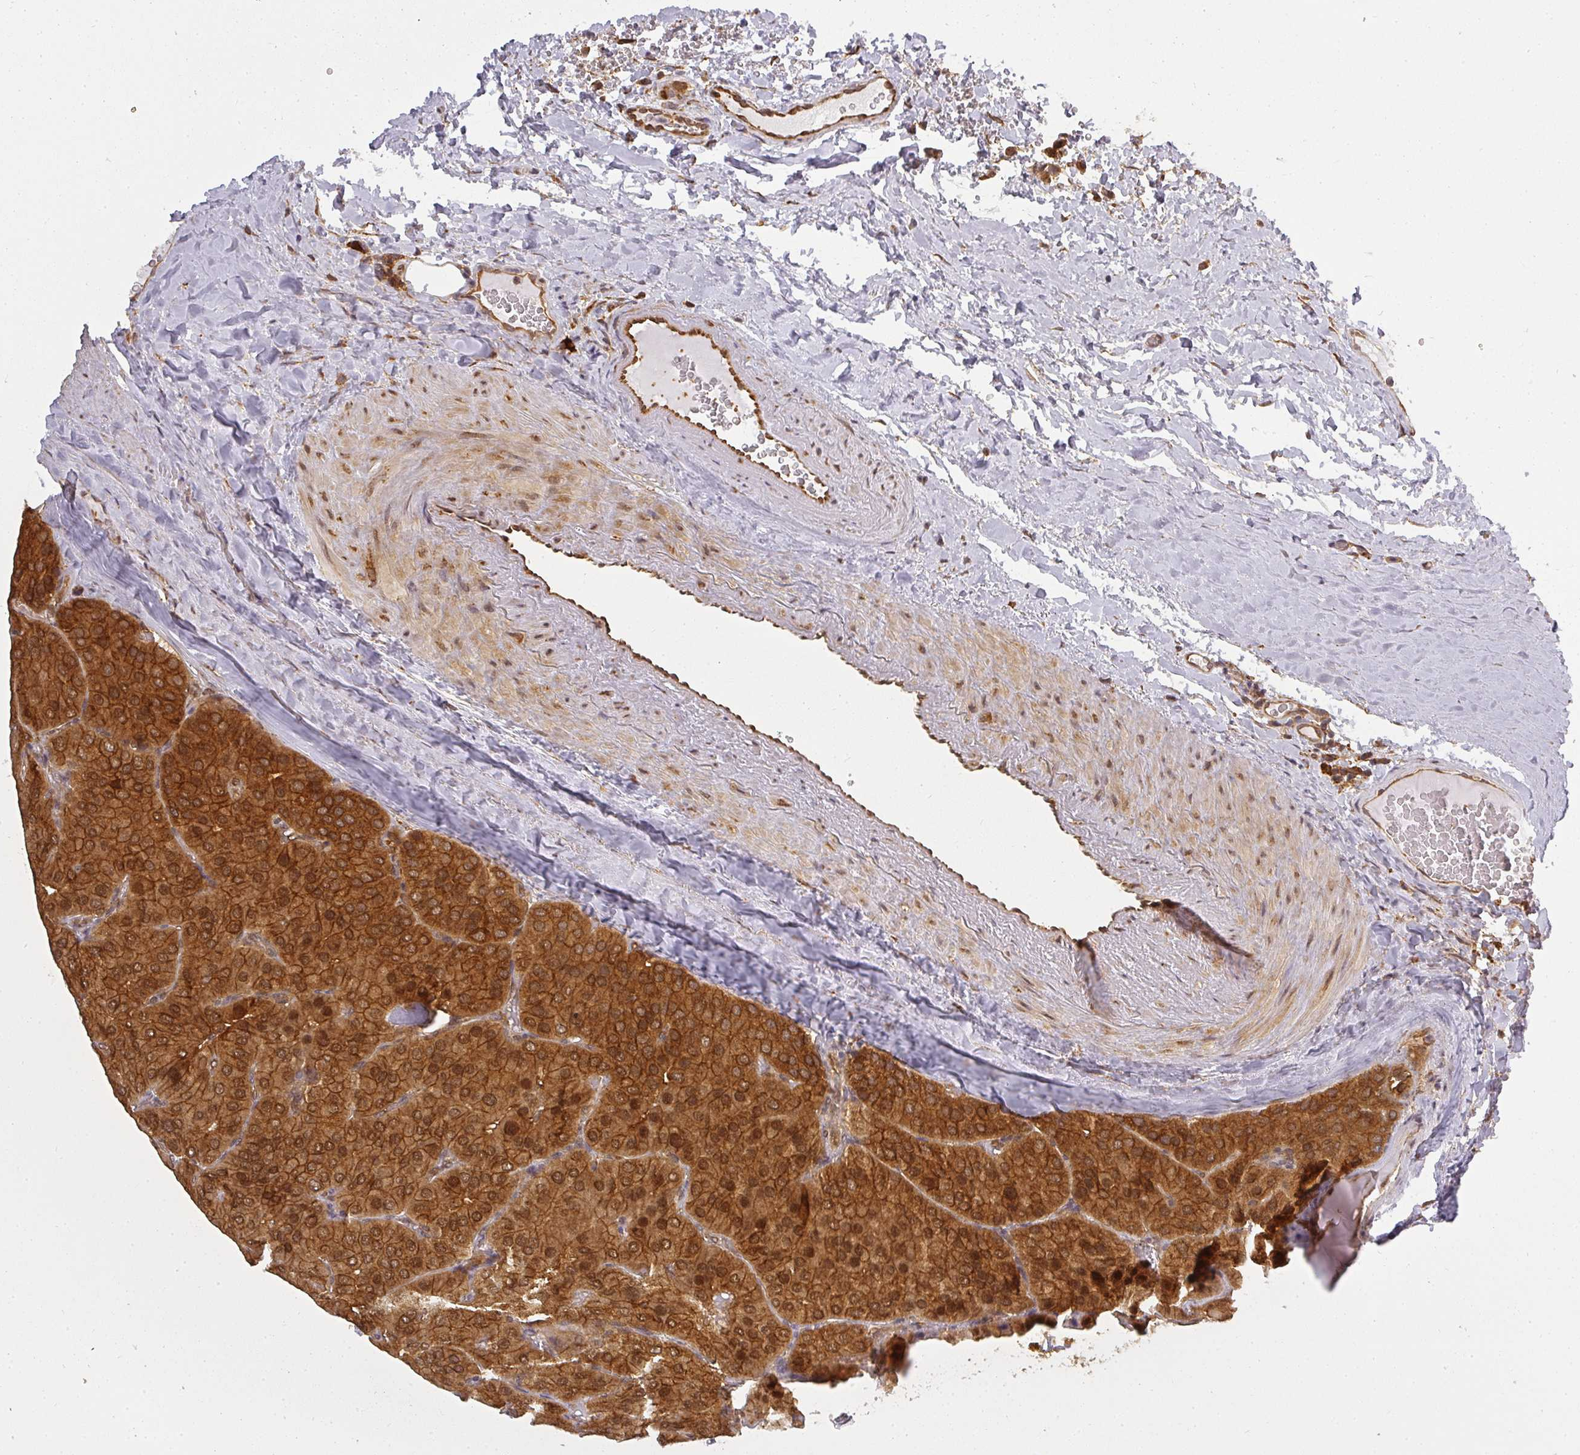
{"staining": {"intensity": "strong", "quantity": ">75%", "location": "cytoplasmic/membranous,nuclear"}, "tissue": "parathyroid gland", "cell_type": "Glandular cells", "image_type": "normal", "snomed": [{"axis": "morphology", "description": "Normal tissue, NOS"}, {"axis": "morphology", "description": "Adenoma, NOS"}, {"axis": "topography", "description": "Parathyroid gland"}], "caption": "Protein staining displays strong cytoplasmic/membranous,nuclear staining in approximately >75% of glandular cells in normal parathyroid gland.", "gene": "PPP6R3", "patient": {"sex": "female", "age": 86}}